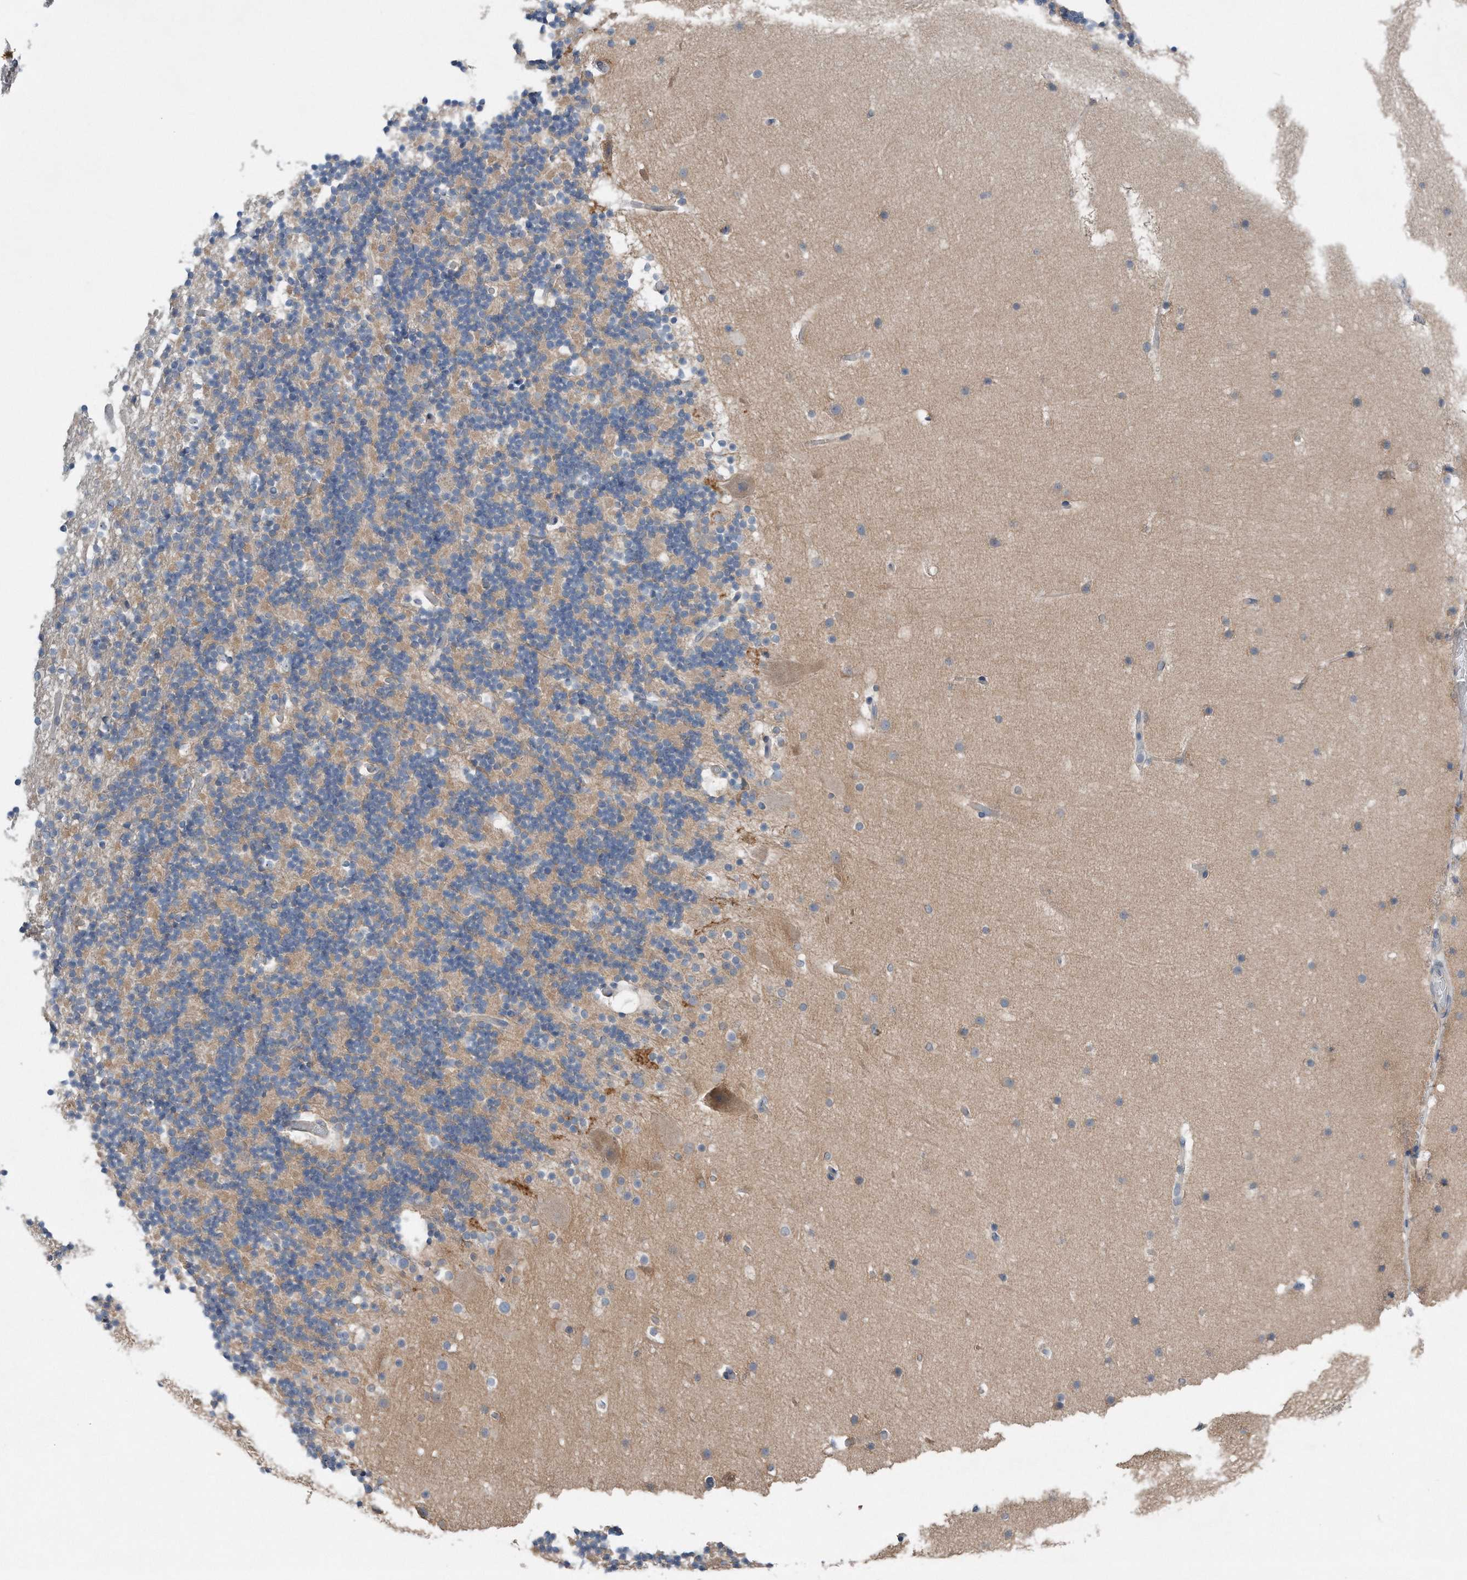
{"staining": {"intensity": "negative", "quantity": "none", "location": "none"}, "tissue": "cerebellum", "cell_type": "Cells in granular layer", "image_type": "normal", "snomed": [{"axis": "morphology", "description": "Normal tissue, NOS"}, {"axis": "topography", "description": "Cerebellum"}], "caption": "Micrograph shows no significant protein positivity in cells in granular layer of benign cerebellum.", "gene": "YRDC", "patient": {"sex": "male", "age": 57}}